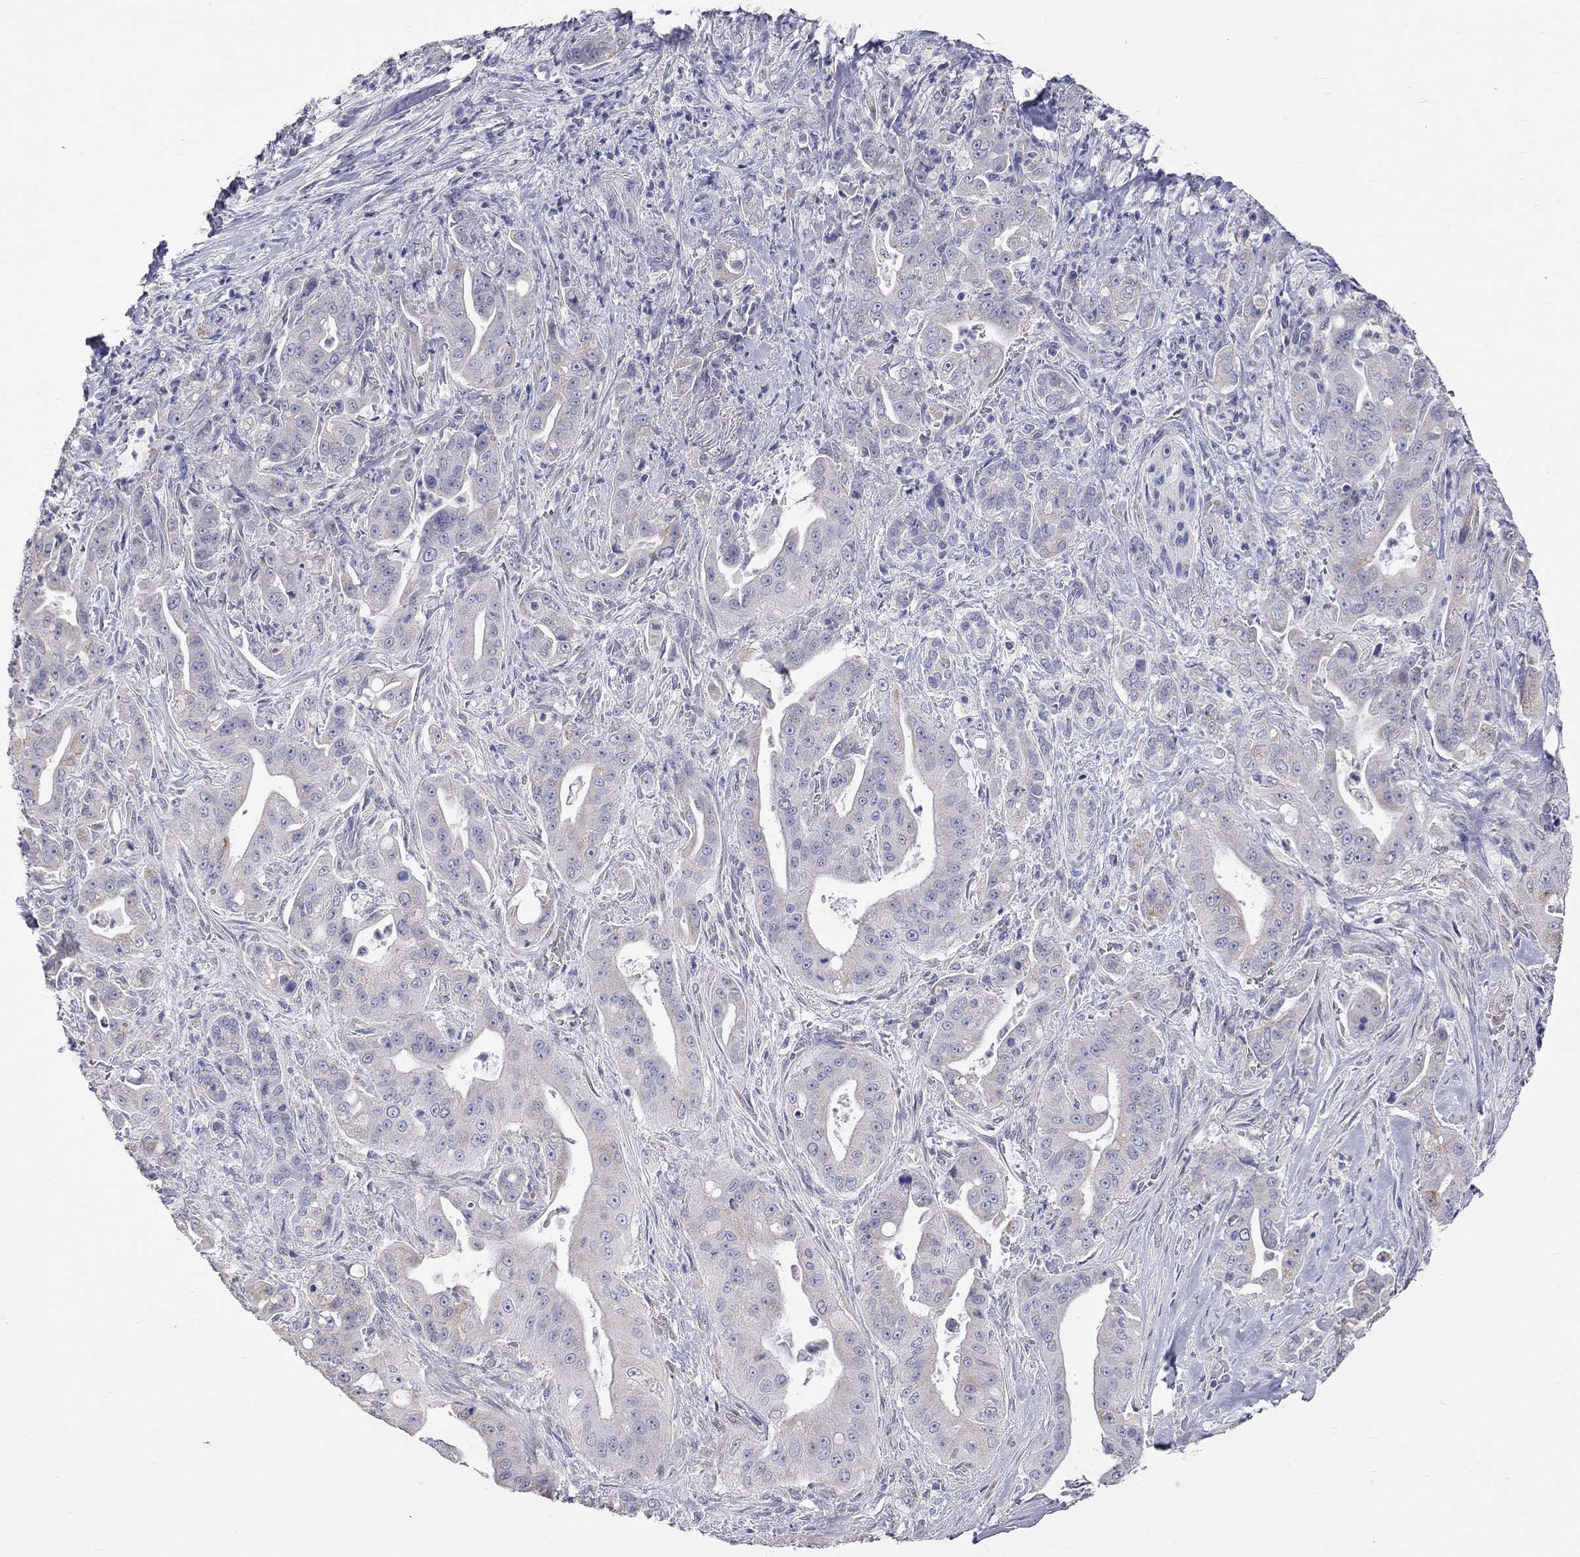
{"staining": {"intensity": "weak", "quantity": "<25%", "location": "cytoplasmic/membranous"}, "tissue": "pancreatic cancer", "cell_type": "Tumor cells", "image_type": "cancer", "snomed": [{"axis": "morphology", "description": "Normal tissue, NOS"}, {"axis": "morphology", "description": "Inflammation, NOS"}, {"axis": "morphology", "description": "Adenocarcinoma, NOS"}, {"axis": "topography", "description": "Pancreas"}], "caption": "Tumor cells are negative for protein expression in human pancreatic cancer.", "gene": "OPRK1", "patient": {"sex": "male", "age": 57}}